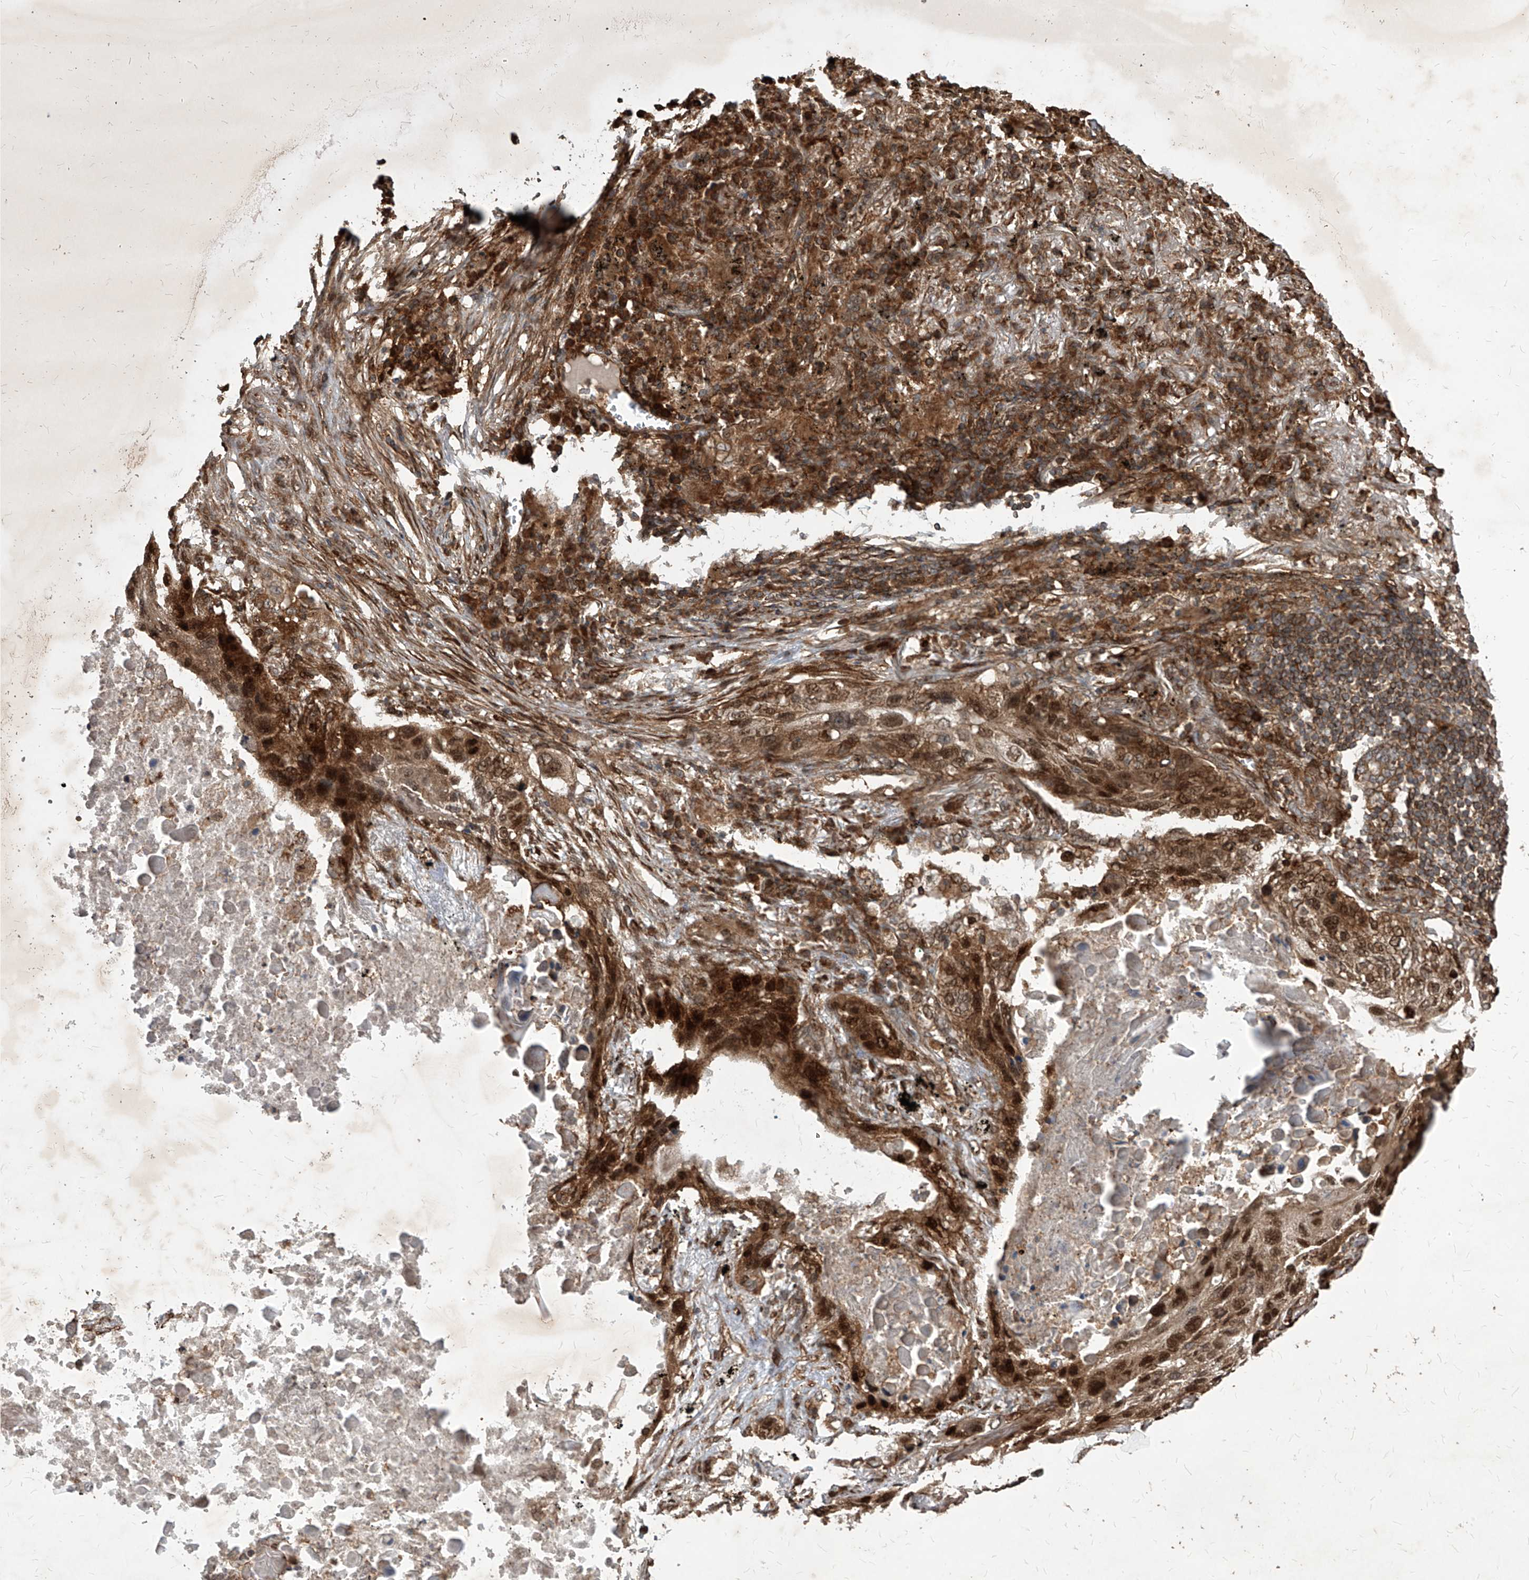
{"staining": {"intensity": "strong", "quantity": ">75%", "location": "cytoplasmic/membranous,nuclear"}, "tissue": "lung cancer", "cell_type": "Tumor cells", "image_type": "cancer", "snomed": [{"axis": "morphology", "description": "Squamous cell carcinoma, NOS"}, {"axis": "topography", "description": "Lung"}], "caption": "Immunohistochemical staining of squamous cell carcinoma (lung) demonstrates high levels of strong cytoplasmic/membranous and nuclear staining in about >75% of tumor cells. The staining was performed using DAB (3,3'-diaminobenzidine) to visualize the protein expression in brown, while the nuclei were stained in blue with hematoxylin (Magnification: 20x).", "gene": "MAGED2", "patient": {"sex": "female", "age": 63}}